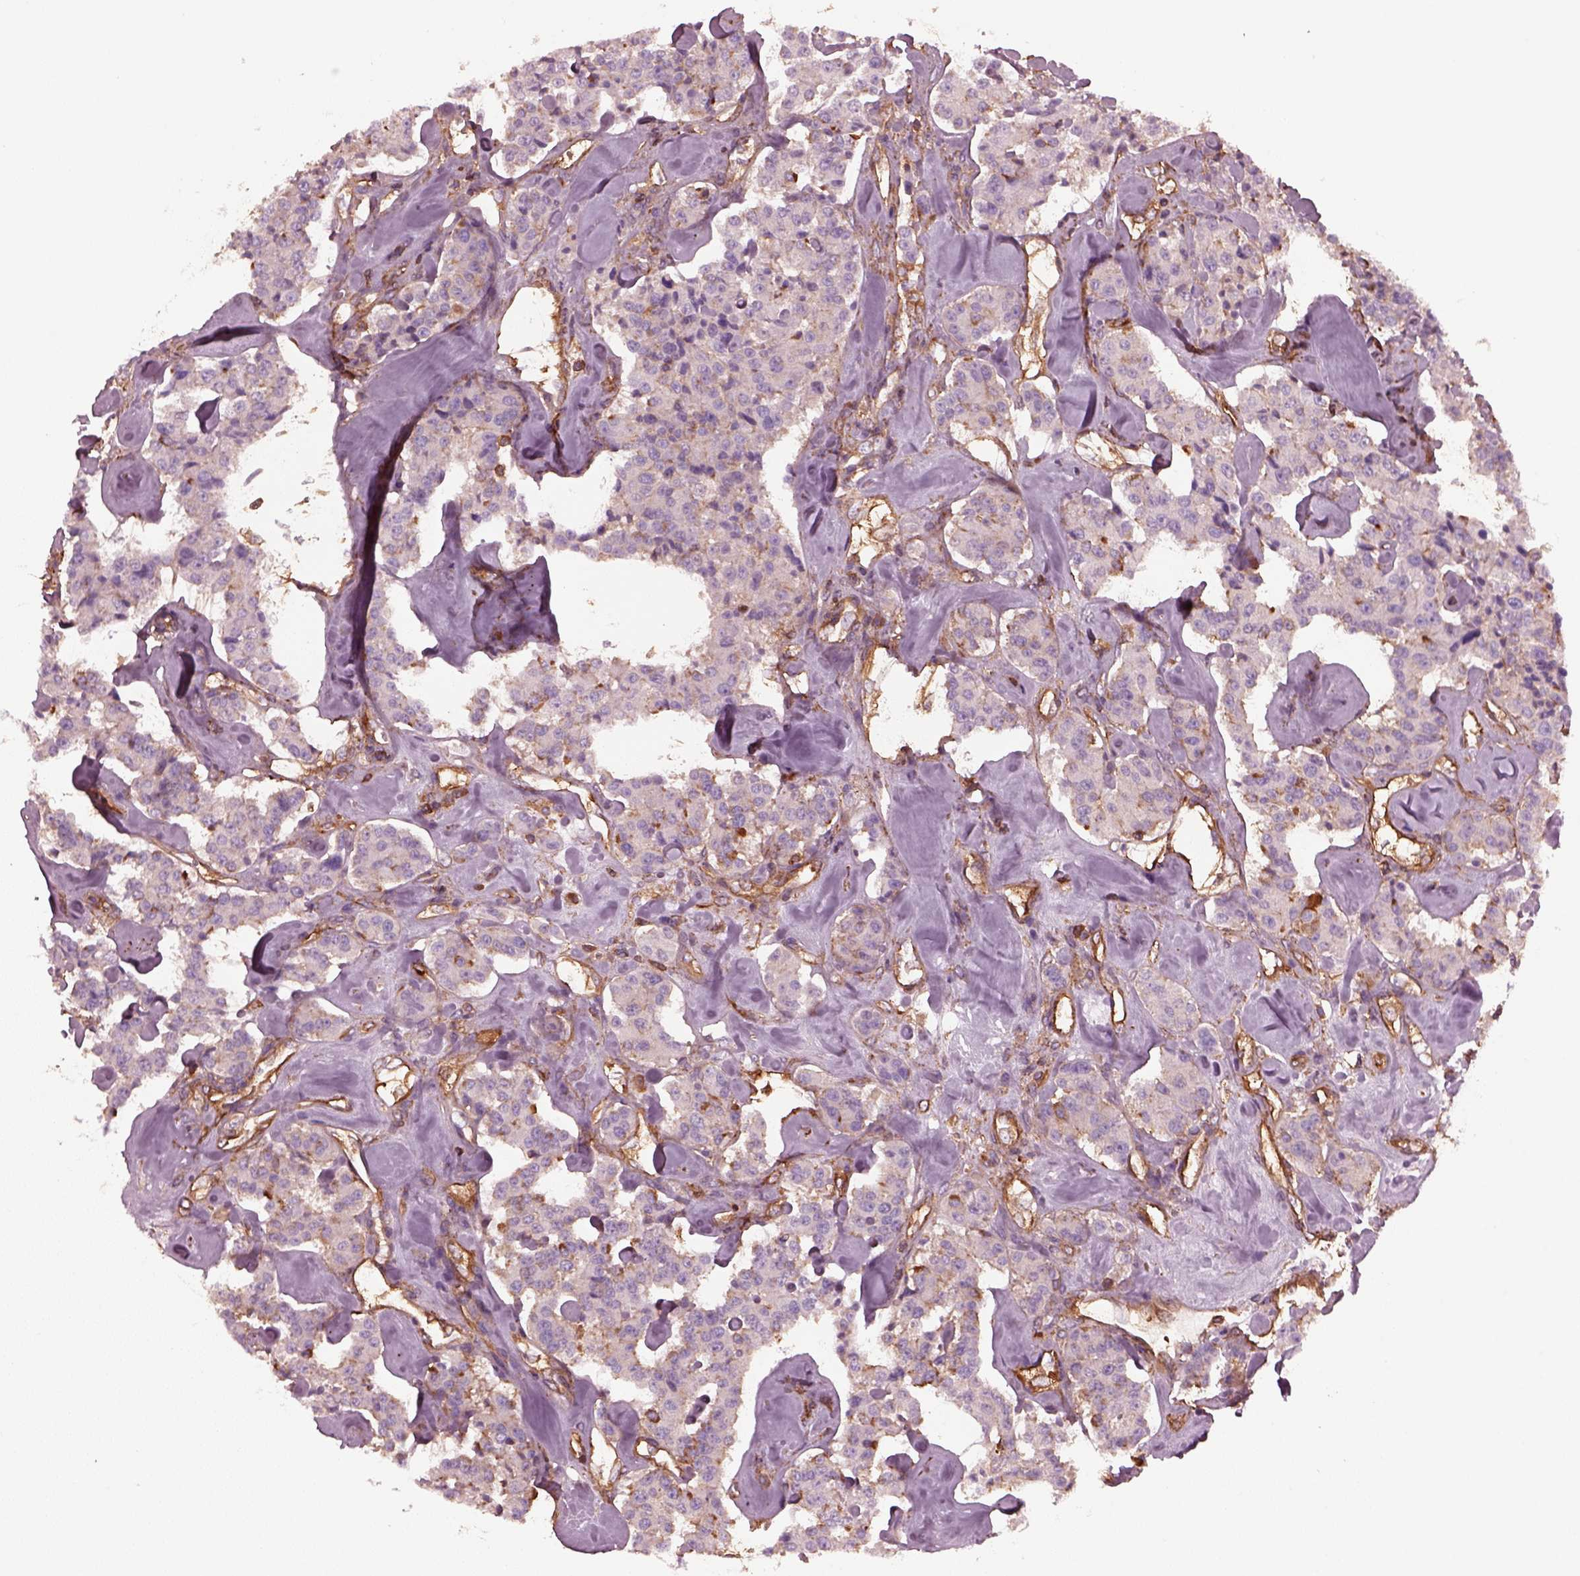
{"staining": {"intensity": "weak", "quantity": "<25%", "location": "cytoplasmic/membranous"}, "tissue": "carcinoid", "cell_type": "Tumor cells", "image_type": "cancer", "snomed": [{"axis": "morphology", "description": "Carcinoid, malignant, NOS"}, {"axis": "topography", "description": "Pancreas"}], "caption": "Malignant carcinoid was stained to show a protein in brown. There is no significant expression in tumor cells.", "gene": "MYL6", "patient": {"sex": "male", "age": 41}}